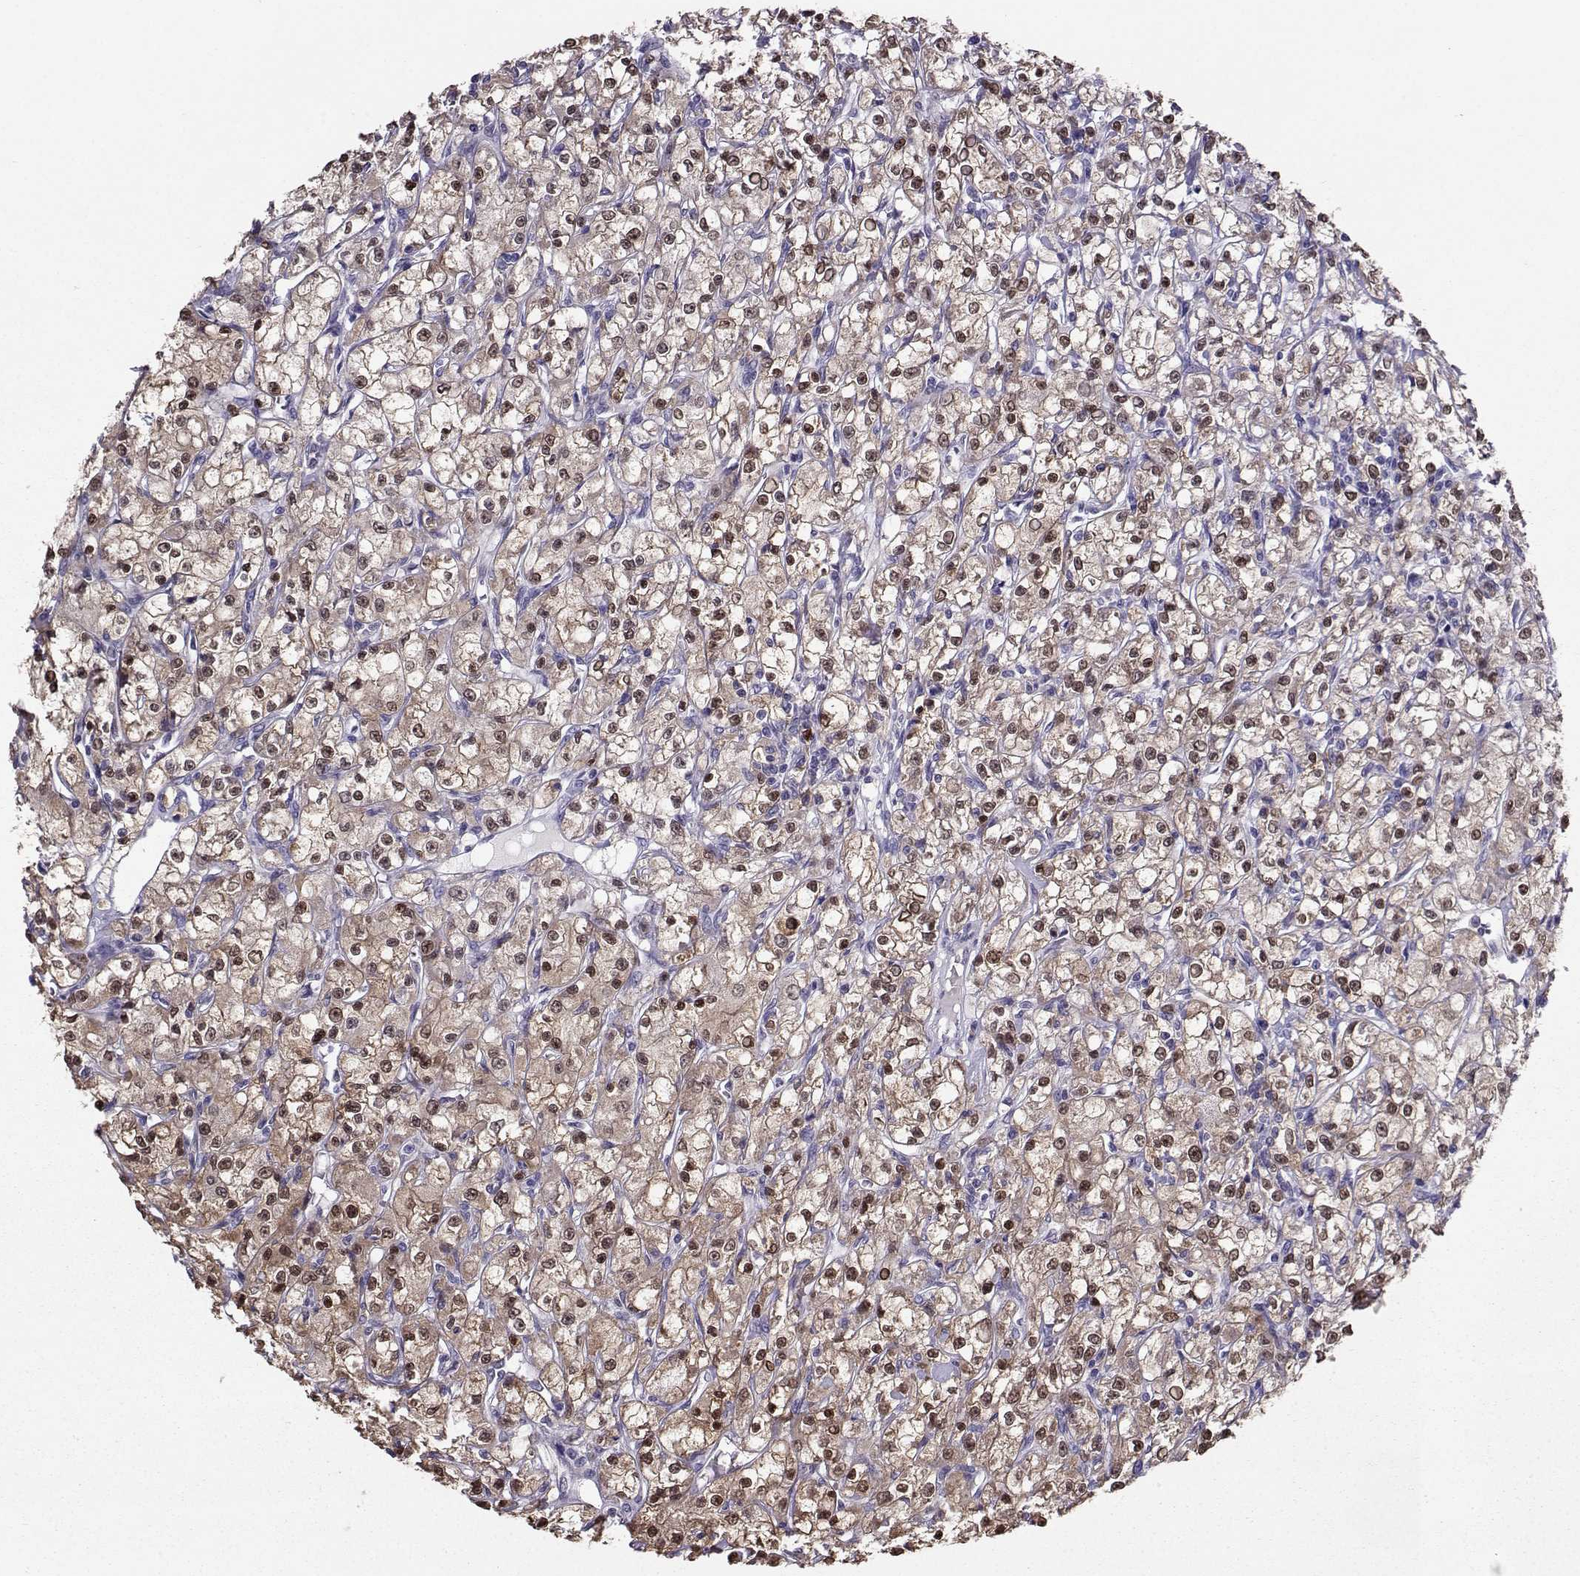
{"staining": {"intensity": "weak", "quantity": ">75%", "location": "nuclear"}, "tissue": "renal cancer", "cell_type": "Tumor cells", "image_type": "cancer", "snomed": [{"axis": "morphology", "description": "Adenocarcinoma, NOS"}, {"axis": "topography", "description": "Kidney"}], "caption": "Weak nuclear positivity is appreciated in about >75% of tumor cells in renal cancer.", "gene": "PGK1", "patient": {"sex": "female", "age": 59}}